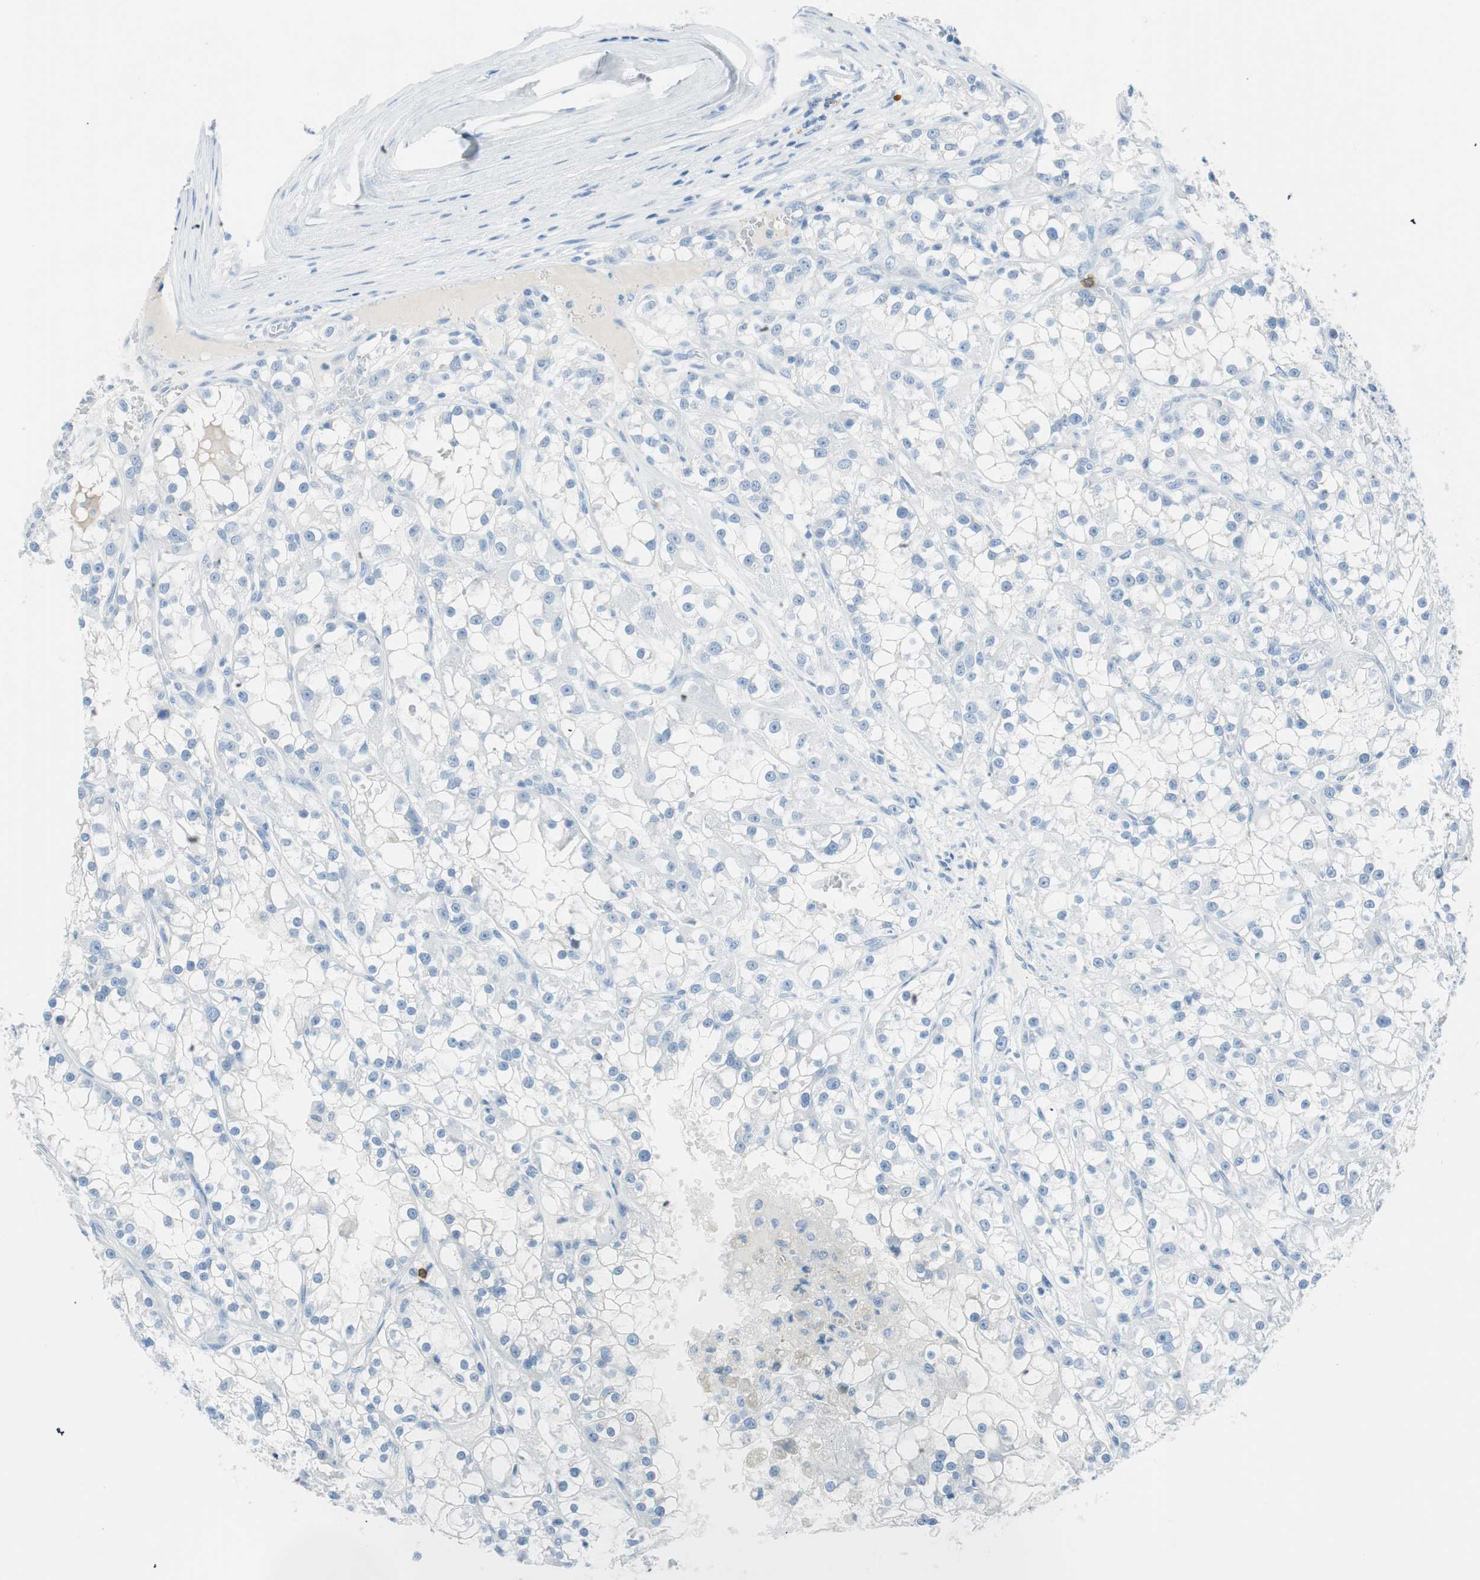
{"staining": {"intensity": "negative", "quantity": "none", "location": "none"}, "tissue": "renal cancer", "cell_type": "Tumor cells", "image_type": "cancer", "snomed": [{"axis": "morphology", "description": "Adenocarcinoma, NOS"}, {"axis": "topography", "description": "Kidney"}], "caption": "Immunohistochemistry (IHC) of renal adenocarcinoma exhibits no expression in tumor cells.", "gene": "TNFRSF13C", "patient": {"sex": "female", "age": 52}}